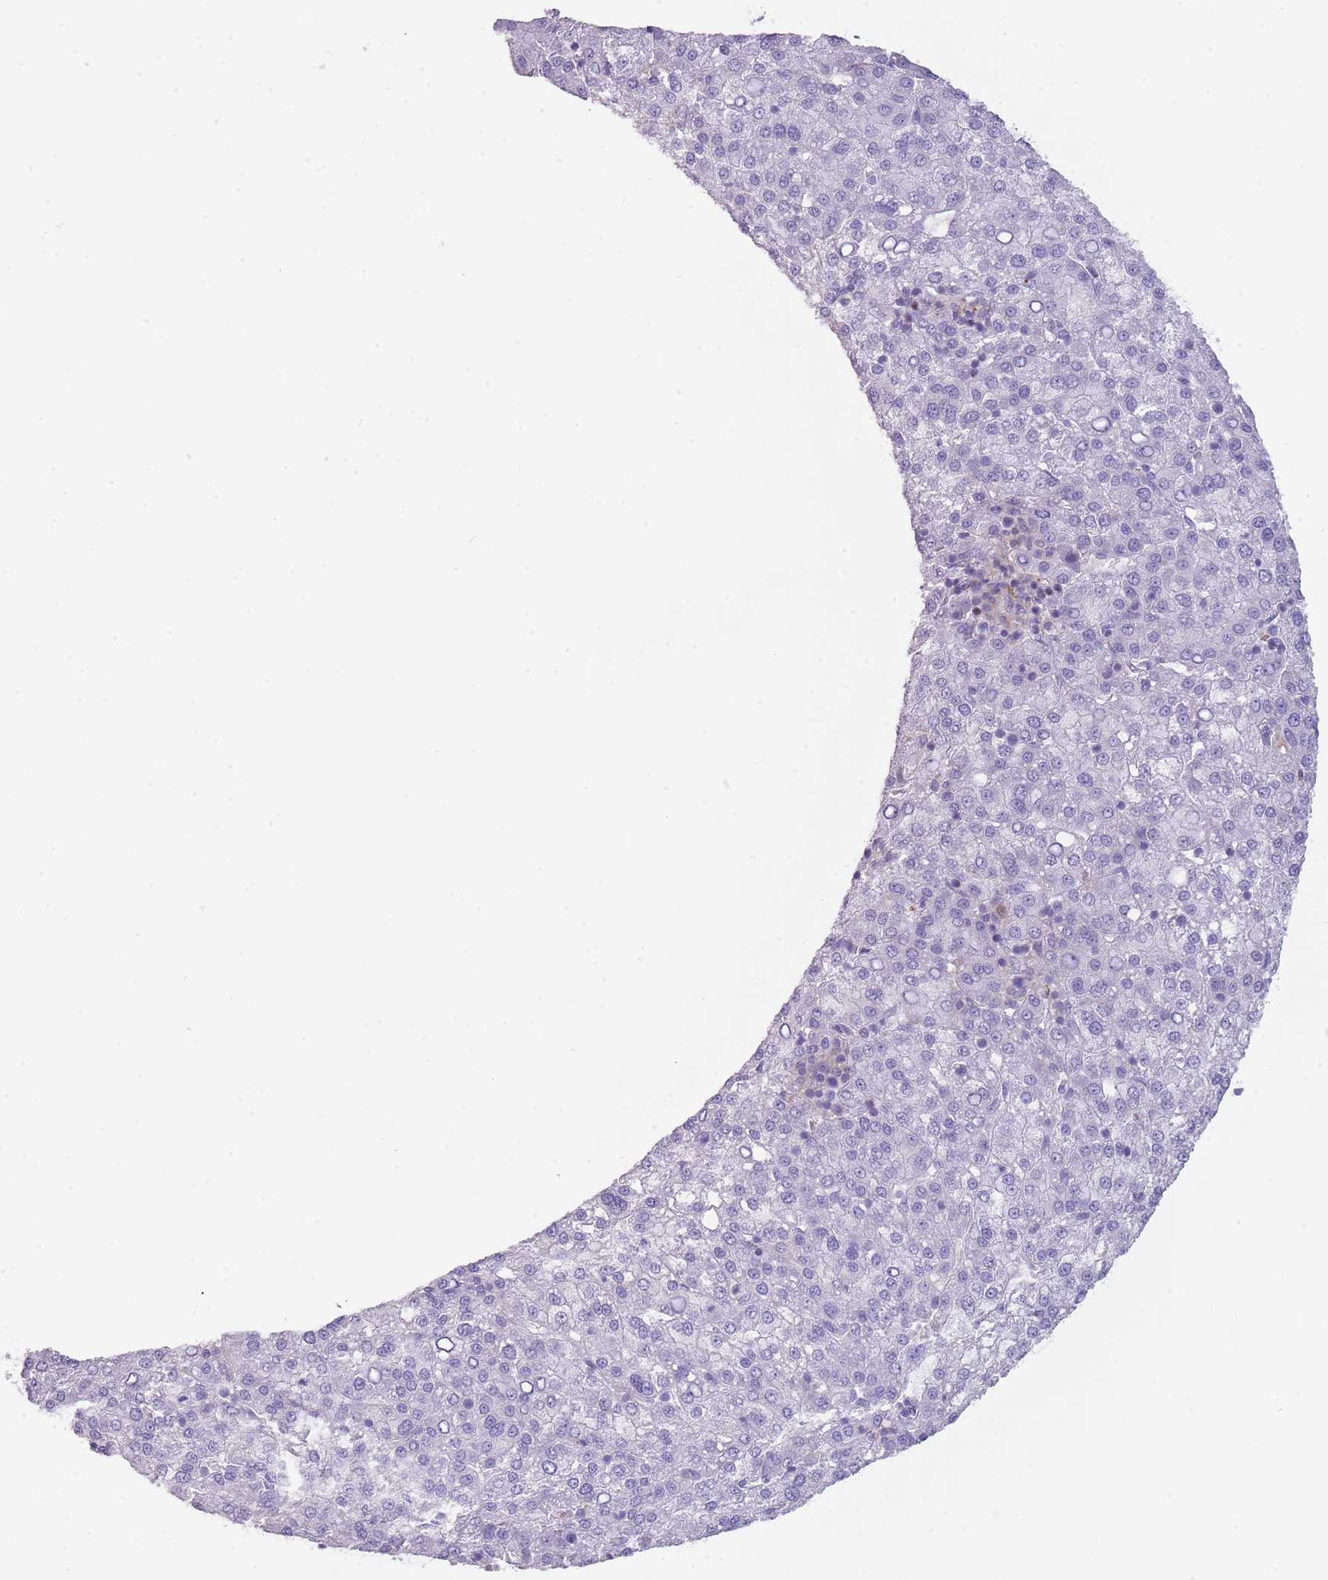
{"staining": {"intensity": "negative", "quantity": "none", "location": "none"}, "tissue": "liver cancer", "cell_type": "Tumor cells", "image_type": "cancer", "snomed": [{"axis": "morphology", "description": "Carcinoma, Hepatocellular, NOS"}, {"axis": "topography", "description": "Liver"}], "caption": "The histopathology image displays no significant positivity in tumor cells of liver hepatocellular carcinoma.", "gene": "NBPF20", "patient": {"sex": "female", "age": 58}}